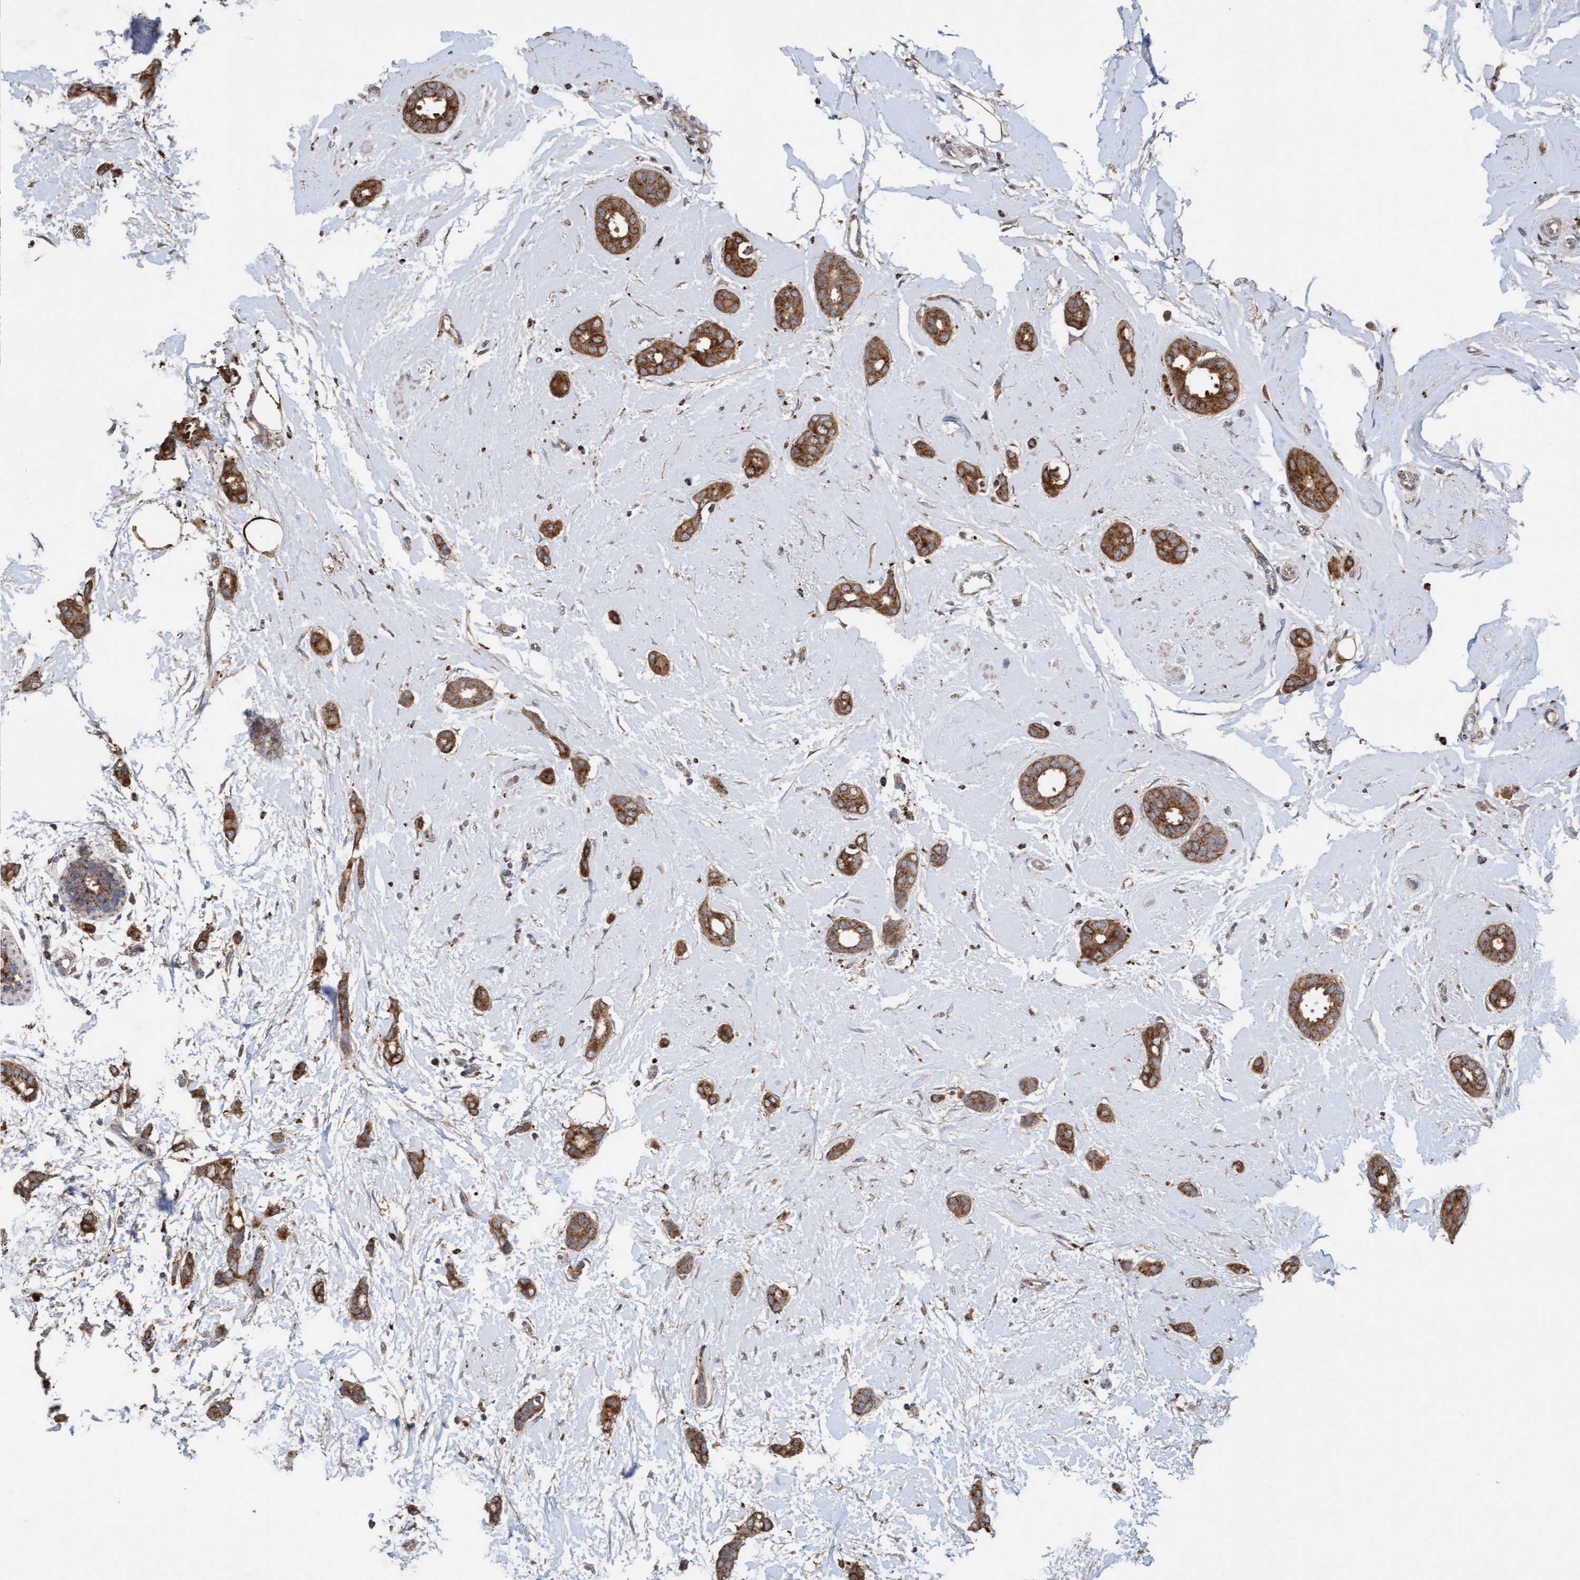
{"staining": {"intensity": "strong", "quantity": ">75%", "location": "cytoplasmic/membranous"}, "tissue": "breast cancer", "cell_type": "Tumor cells", "image_type": "cancer", "snomed": [{"axis": "morphology", "description": "Duct carcinoma"}, {"axis": "topography", "description": "Breast"}], "caption": "IHC (DAB) staining of breast cancer (invasive ductal carcinoma) reveals strong cytoplasmic/membranous protein staining in approximately >75% of tumor cells. (DAB = brown stain, brightfield microscopy at high magnification).", "gene": "ATPAF2", "patient": {"sex": "female", "age": 55}}